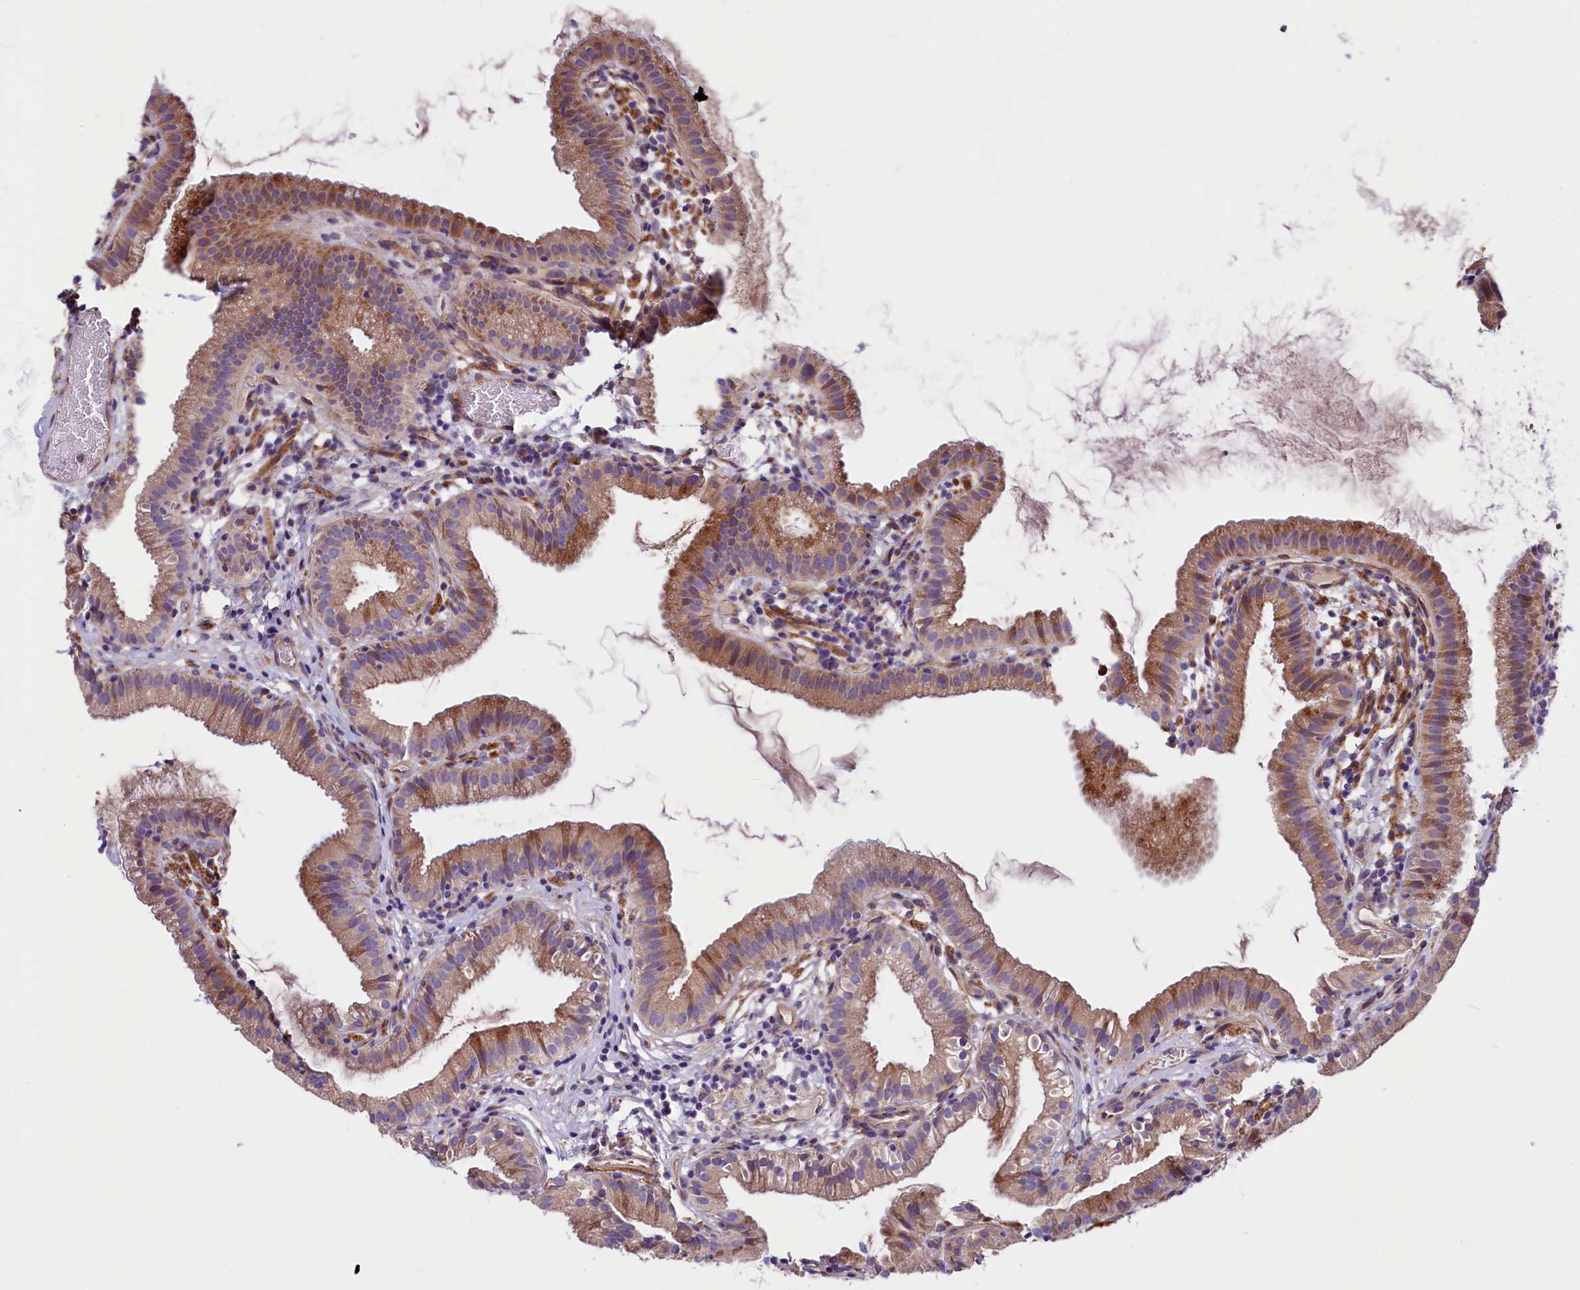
{"staining": {"intensity": "moderate", "quantity": "<25%", "location": "cytoplasmic/membranous"}, "tissue": "gallbladder", "cell_type": "Glandular cells", "image_type": "normal", "snomed": [{"axis": "morphology", "description": "Normal tissue, NOS"}, {"axis": "topography", "description": "Gallbladder"}], "caption": "A brown stain shows moderate cytoplasmic/membranous positivity of a protein in glandular cells of unremarkable gallbladder. The staining was performed using DAB (3,3'-diaminobenzidine), with brown indicating positive protein expression. Nuclei are stained blue with hematoxylin.", "gene": "GPR108", "patient": {"sex": "female", "age": 46}}